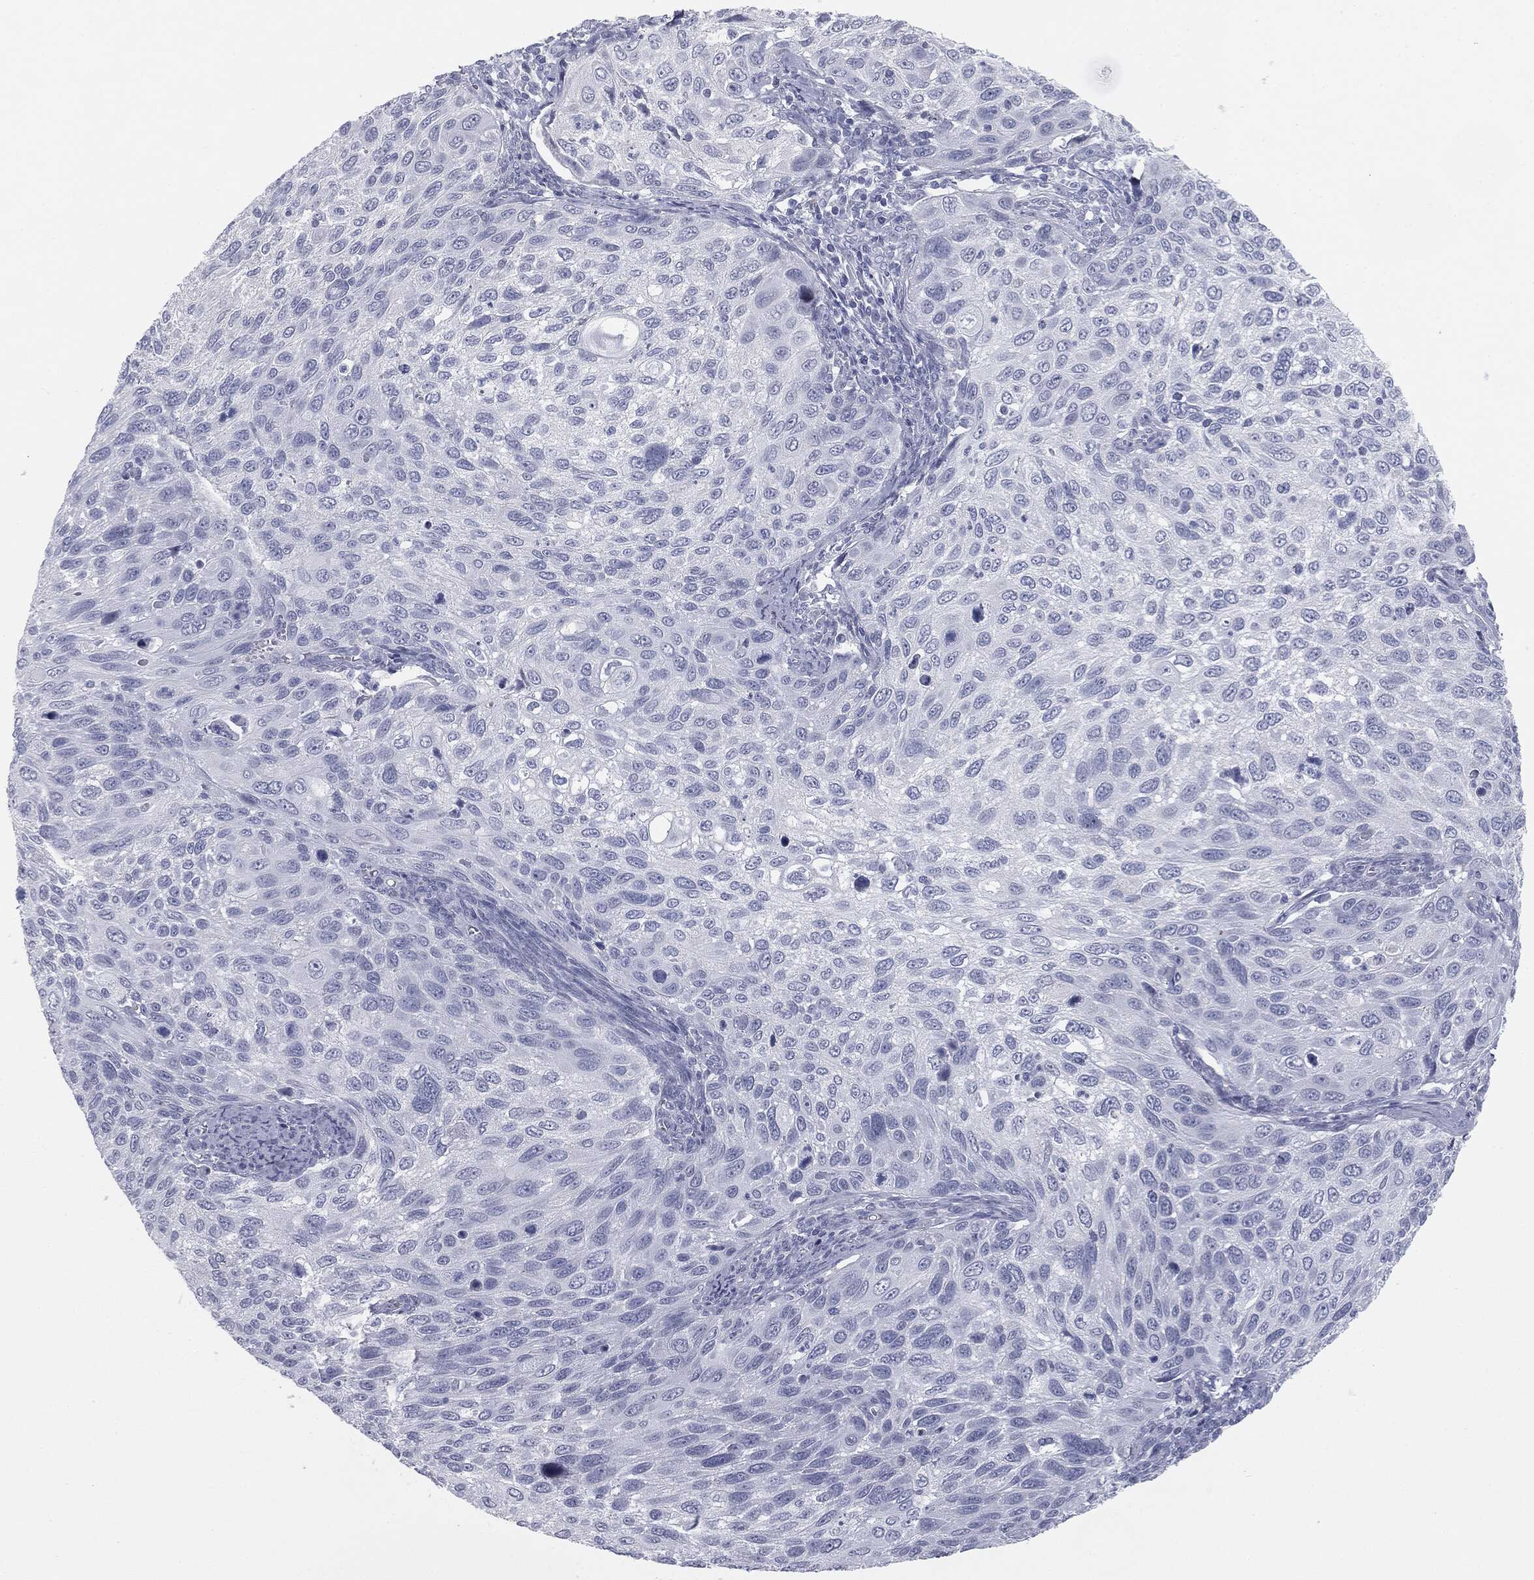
{"staining": {"intensity": "negative", "quantity": "none", "location": "none"}, "tissue": "cervical cancer", "cell_type": "Tumor cells", "image_type": "cancer", "snomed": [{"axis": "morphology", "description": "Squamous cell carcinoma, NOS"}, {"axis": "topography", "description": "Cervix"}], "caption": "Micrograph shows no significant protein positivity in tumor cells of cervical cancer (squamous cell carcinoma). (DAB (3,3'-diaminobenzidine) immunohistochemistry (IHC) with hematoxylin counter stain).", "gene": "TPO", "patient": {"sex": "female", "age": 70}}